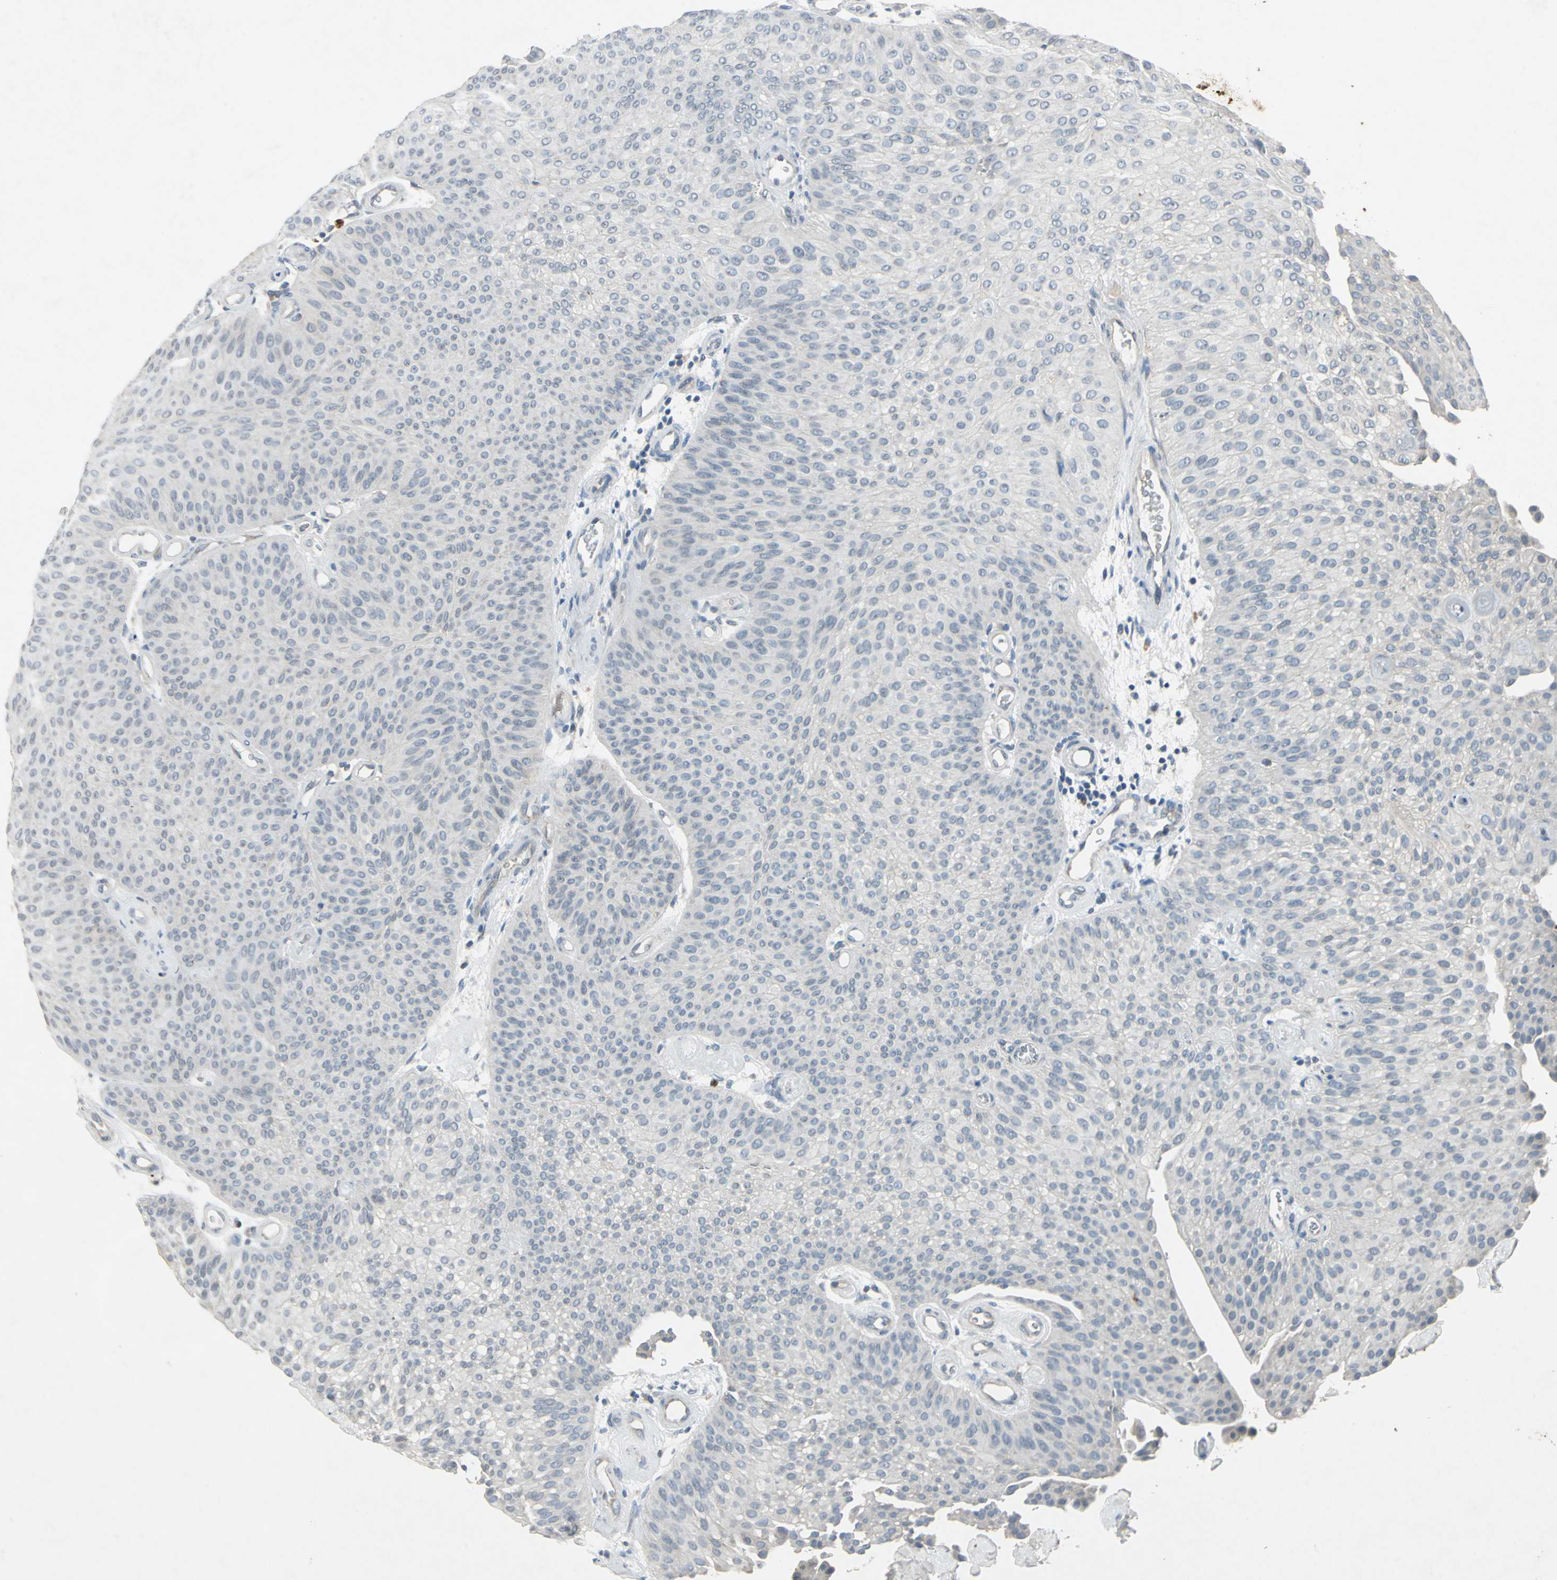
{"staining": {"intensity": "negative", "quantity": "none", "location": "none"}, "tissue": "urothelial cancer", "cell_type": "Tumor cells", "image_type": "cancer", "snomed": [{"axis": "morphology", "description": "Urothelial carcinoma, Low grade"}, {"axis": "topography", "description": "Urinary bladder"}], "caption": "This photomicrograph is of urothelial carcinoma (low-grade) stained with immunohistochemistry to label a protein in brown with the nuclei are counter-stained blue. There is no expression in tumor cells.", "gene": "SLC2A13", "patient": {"sex": "female", "age": 60}}